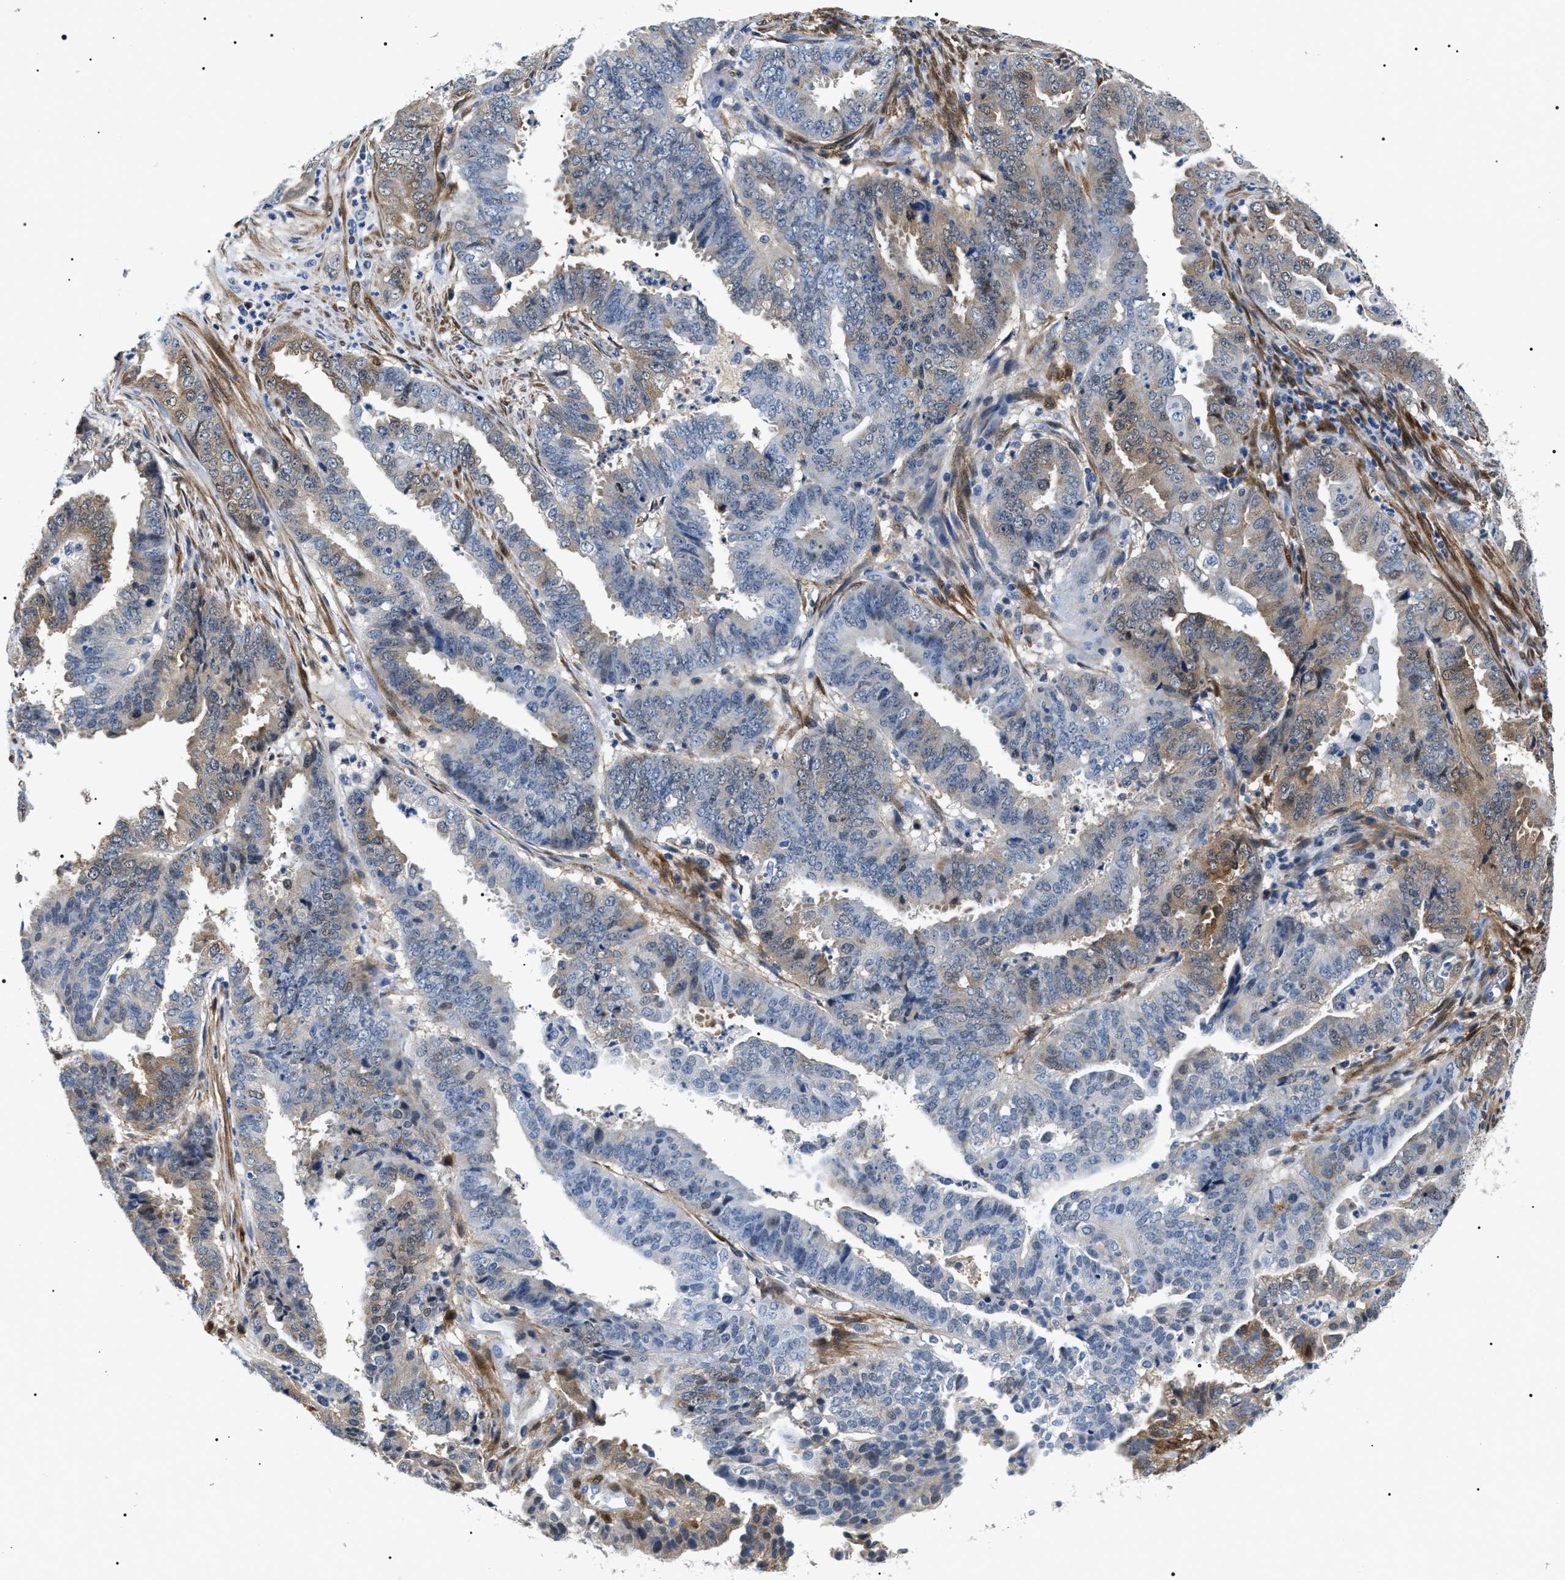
{"staining": {"intensity": "moderate", "quantity": "<25%", "location": "cytoplasmic/membranous"}, "tissue": "endometrial cancer", "cell_type": "Tumor cells", "image_type": "cancer", "snomed": [{"axis": "morphology", "description": "Adenocarcinoma, NOS"}, {"axis": "topography", "description": "Endometrium"}], "caption": "A brown stain shows moderate cytoplasmic/membranous positivity of a protein in human endometrial cancer (adenocarcinoma) tumor cells.", "gene": "BAG2", "patient": {"sex": "female", "age": 51}}